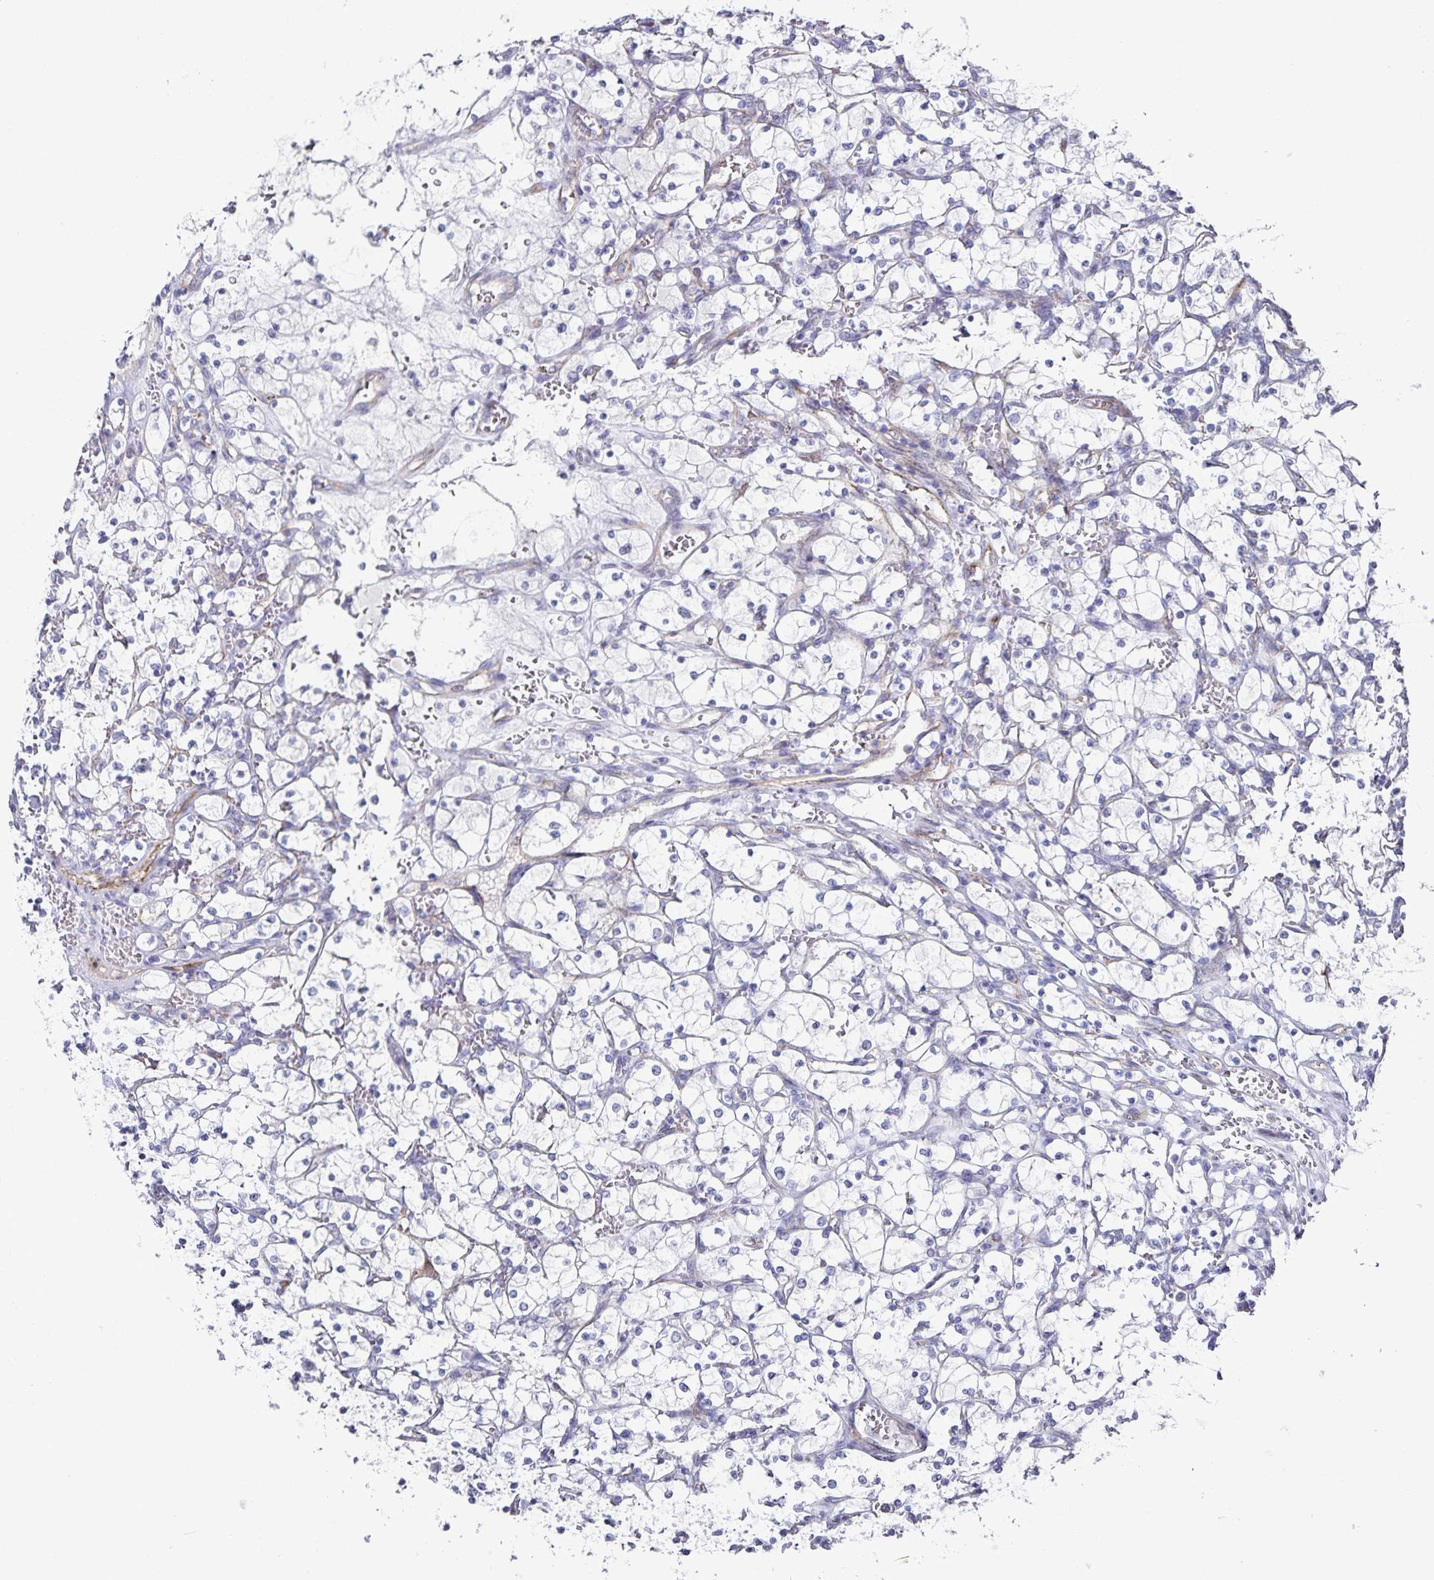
{"staining": {"intensity": "negative", "quantity": "none", "location": "none"}, "tissue": "renal cancer", "cell_type": "Tumor cells", "image_type": "cancer", "snomed": [{"axis": "morphology", "description": "Adenocarcinoma, NOS"}, {"axis": "topography", "description": "Kidney"}], "caption": "Adenocarcinoma (renal) stained for a protein using immunohistochemistry (IHC) displays no staining tumor cells.", "gene": "PODXL", "patient": {"sex": "female", "age": 69}}